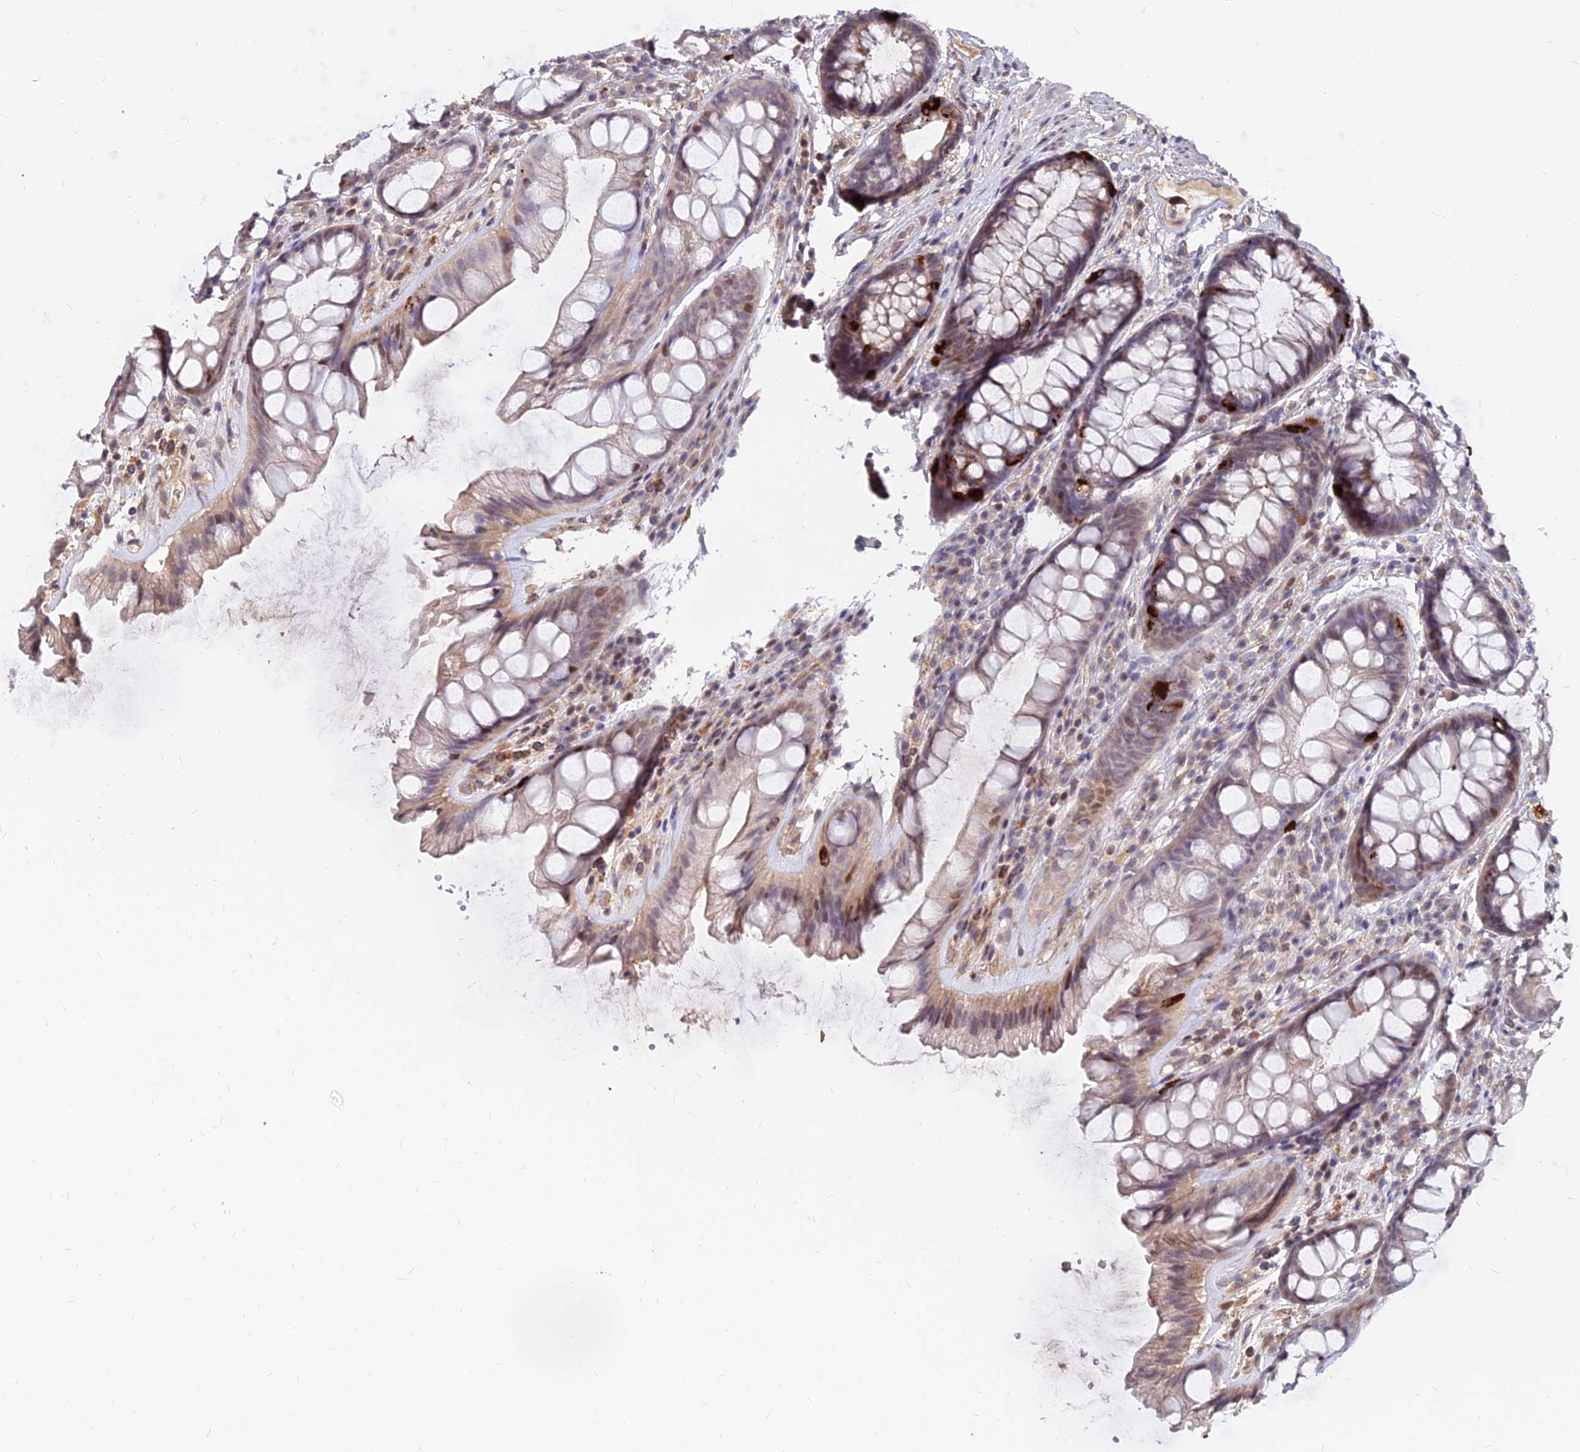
{"staining": {"intensity": "strong", "quantity": "<25%", "location": "cytoplasmic/membranous,nuclear"}, "tissue": "rectum", "cell_type": "Glandular cells", "image_type": "normal", "snomed": [{"axis": "morphology", "description": "Normal tissue, NOS"}, {"axis": "topography", "description": "Rectum"}], "caption": "Protein expression analysis of normal human rectum reveals strong cytoplasmic/membranous,nuclear staining in about <25% of glandular cells. The staining was performed using DAB (3,3'-diaminobenzidine) to visualize the protein expression in brown, while the nuclei were stained in blue with hematoxylin (Magnification: 20x).", "gene": "C11orf68", "patient": {"sex": "male", "age": 74}}